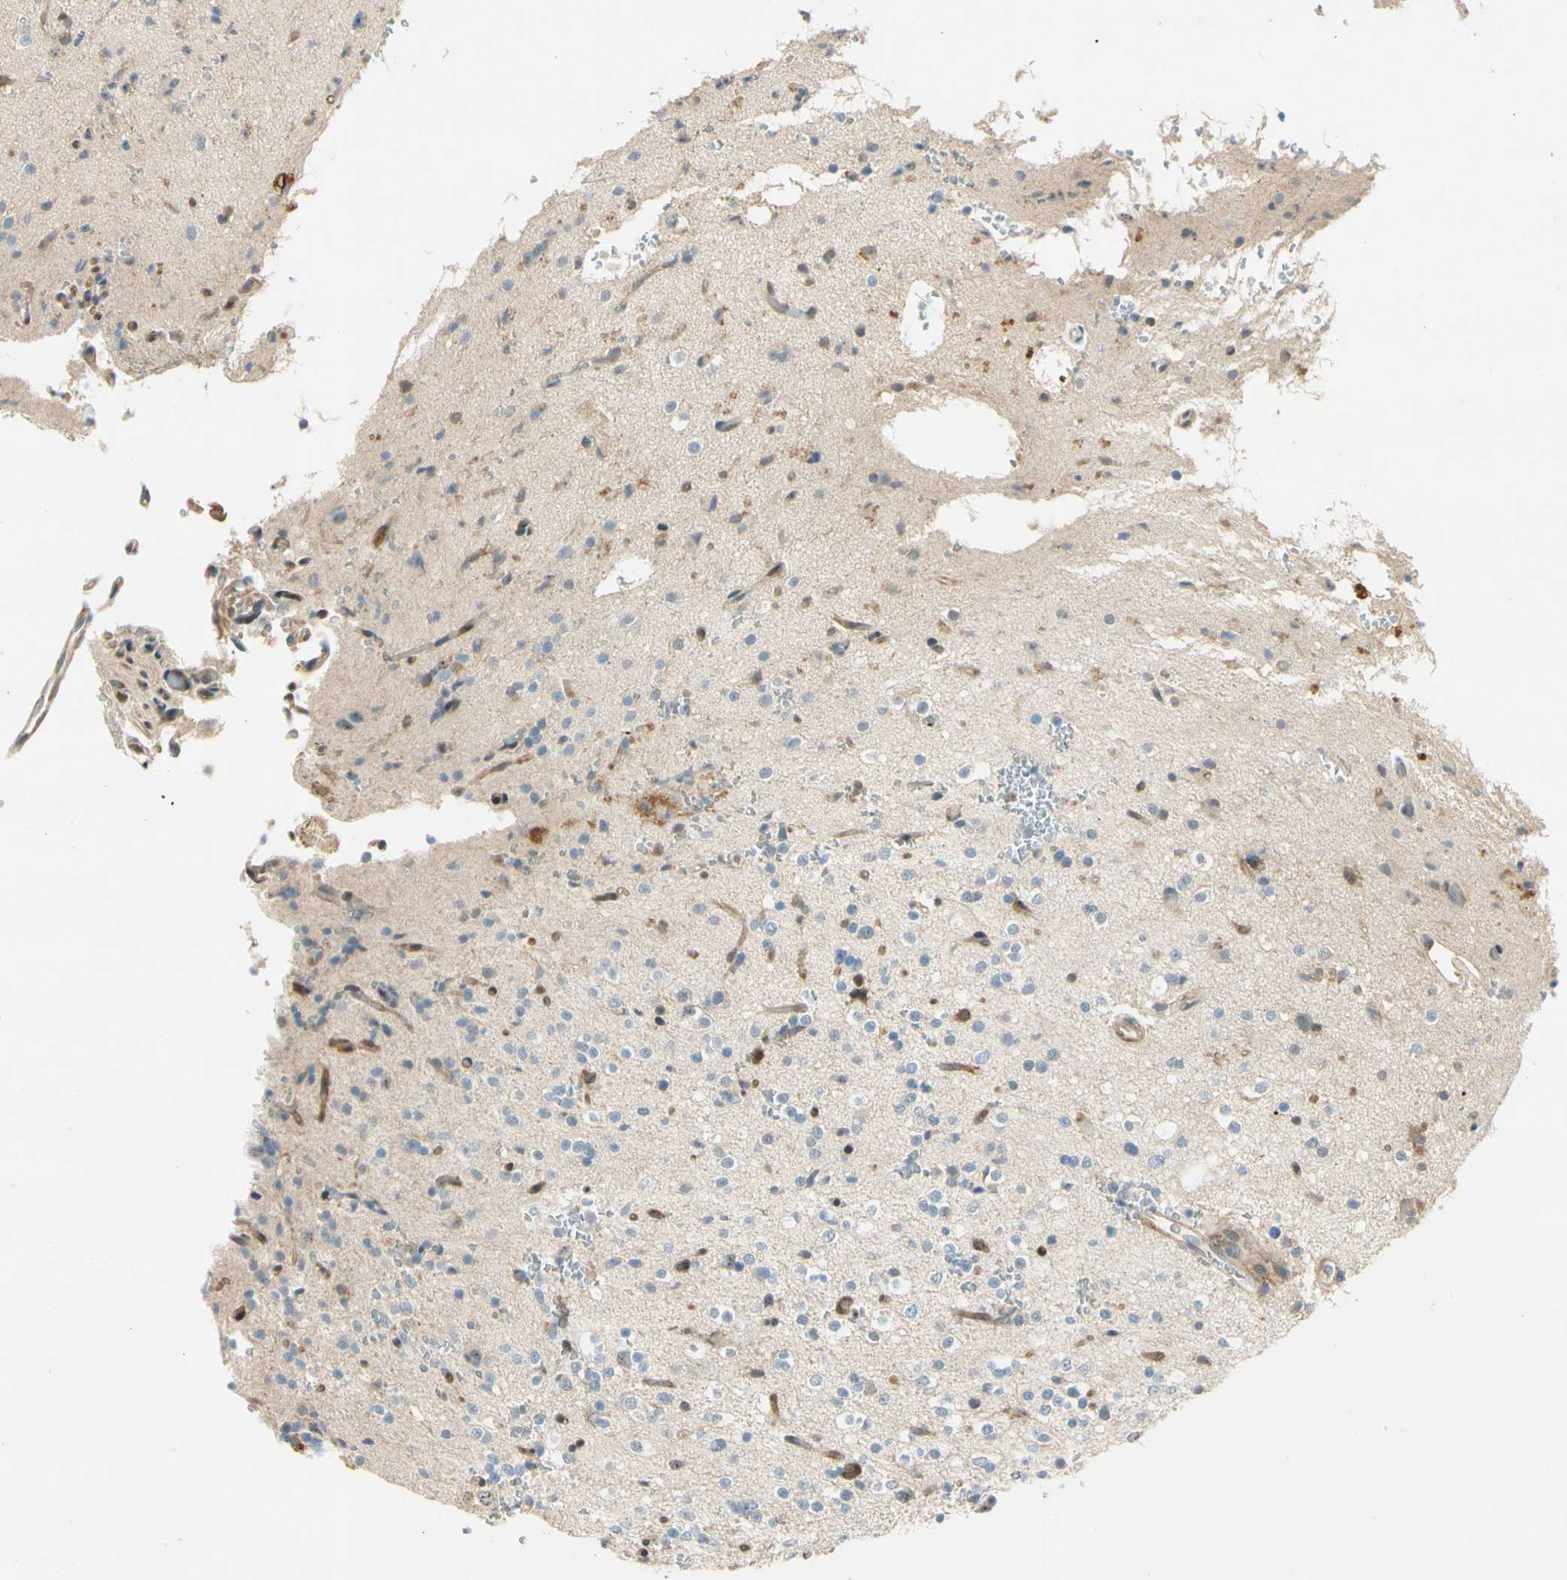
{"staining": {"intensity": "moderate", "quantity": "<25%", "location": "cytoplasmic/membranous"}, "tissue": "glioma", "cell_type": "Tumor cells", "image_type": "cancer", "snomed": [{"axis": "morphology", "description": "Glioma, malignant, High grade"}, {"axis": "topography", "description": "Brain"}], "caption": "Tumor cells display moderate cytoplasmic/membranous positivity in about <25% of cells in glioma.", "gene": "WIPI1", "patient": {"sex": "male", "age": 47}}